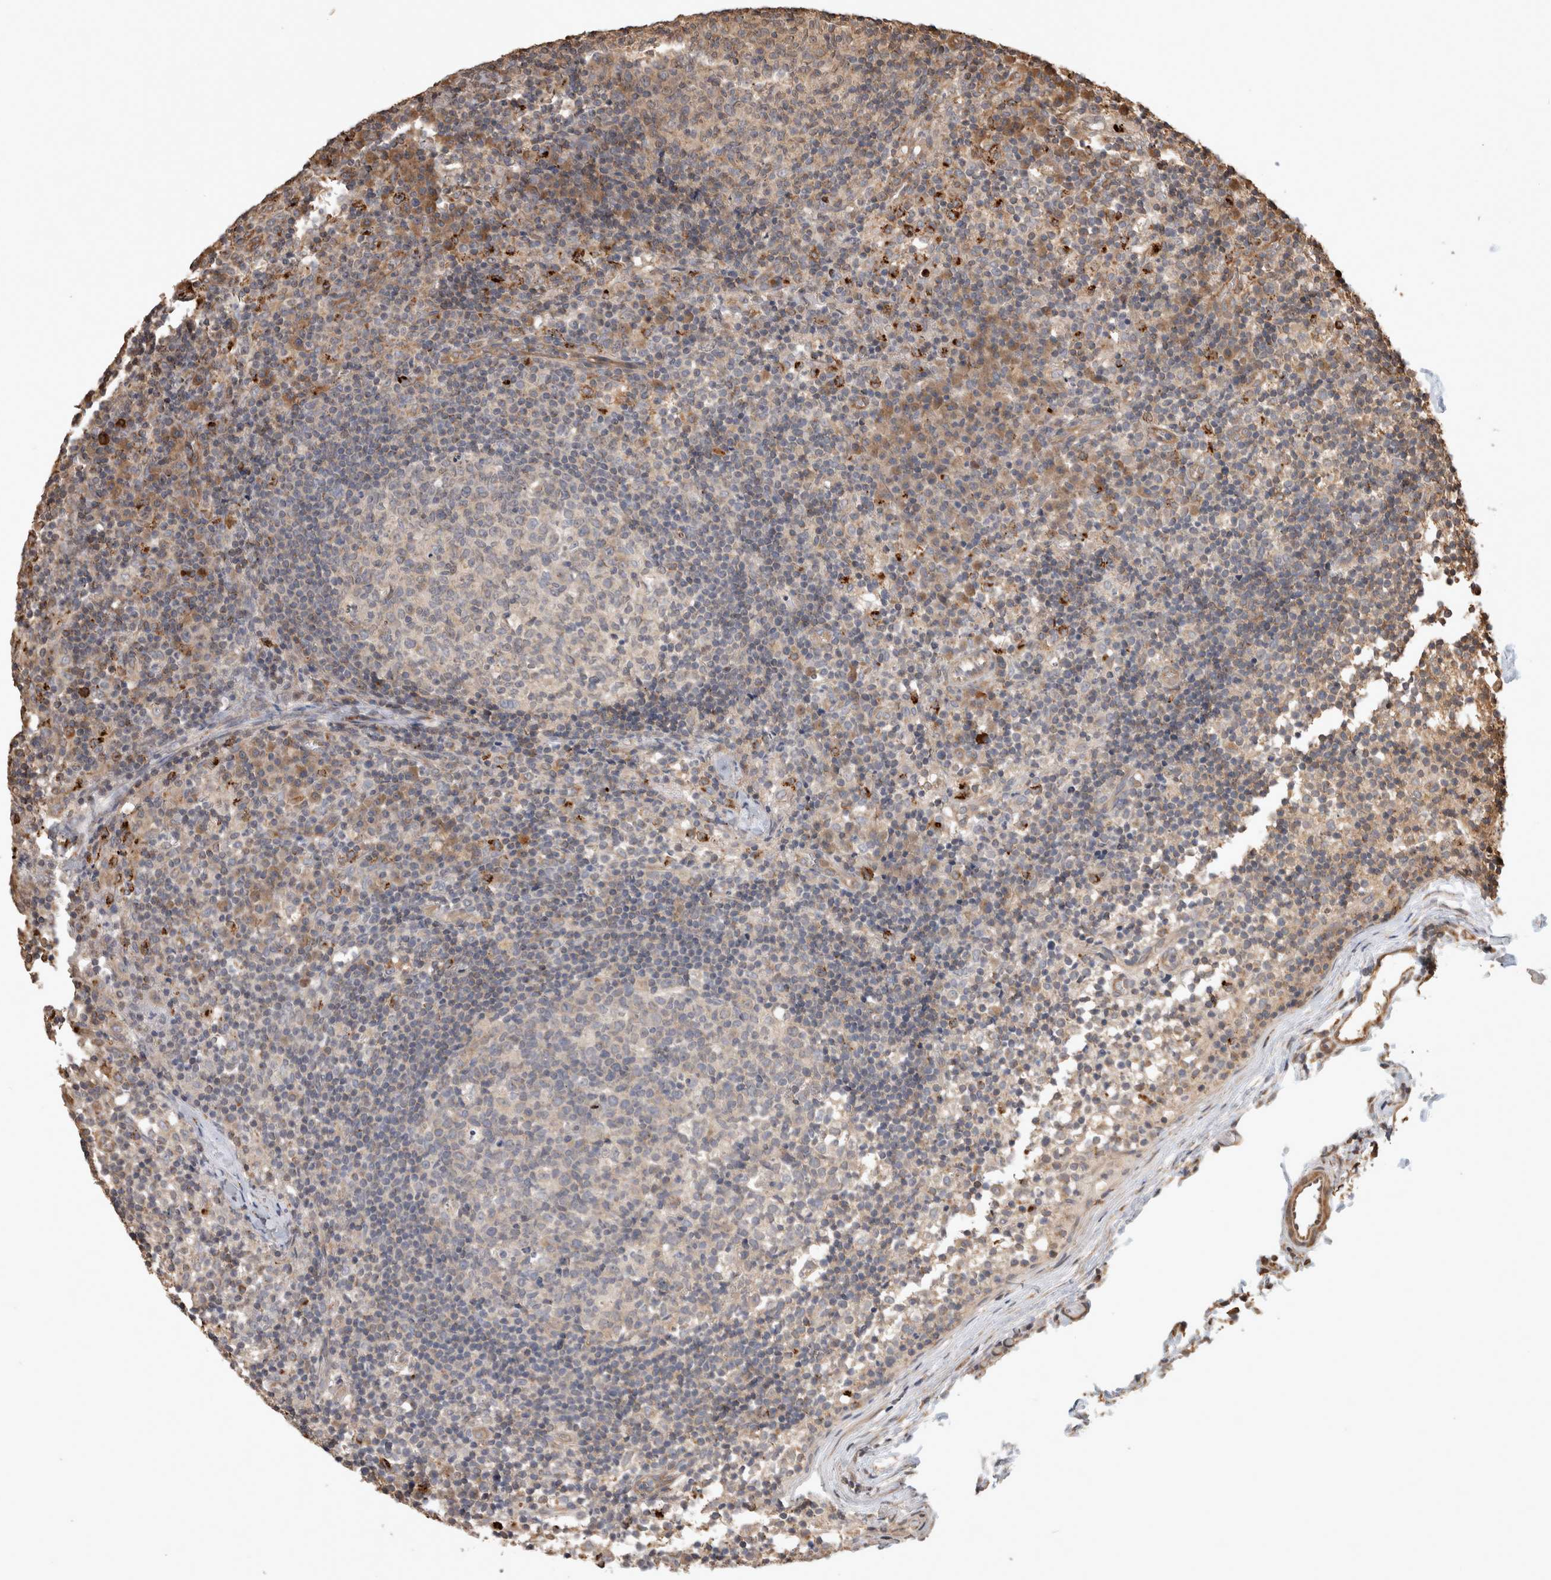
{"staining": {"intensity": "weak", "quantity": "25%-75%", "location": "cytoplasmic/membranous"}, "tissue": "lymph node", "cell_type": "Germinal center cells", "image_type": "normal", "snomed": [{"axis": "morphology", "description": "Normal tissue, NOS"}, {"axis": "morphology", "description": "Inflammation, NOS"}, {"axis": "topography", "description": "Lymph node"}], "caption": "High-power microscopy captured an immunohistochemistry photomicrograph of benign lymph node, revealing weak cytoplasmic/membranous expression in approximately 25%-75% of germinal center cells. The protein of interest is stained brown, and the nuclei are stained in blue (DAB (3,3'-diaminobenzidine) IHC with brightfield microscopy, high magnification).", "gene": "CLIP1", "patient": {"sex": "male", "age": 55}}